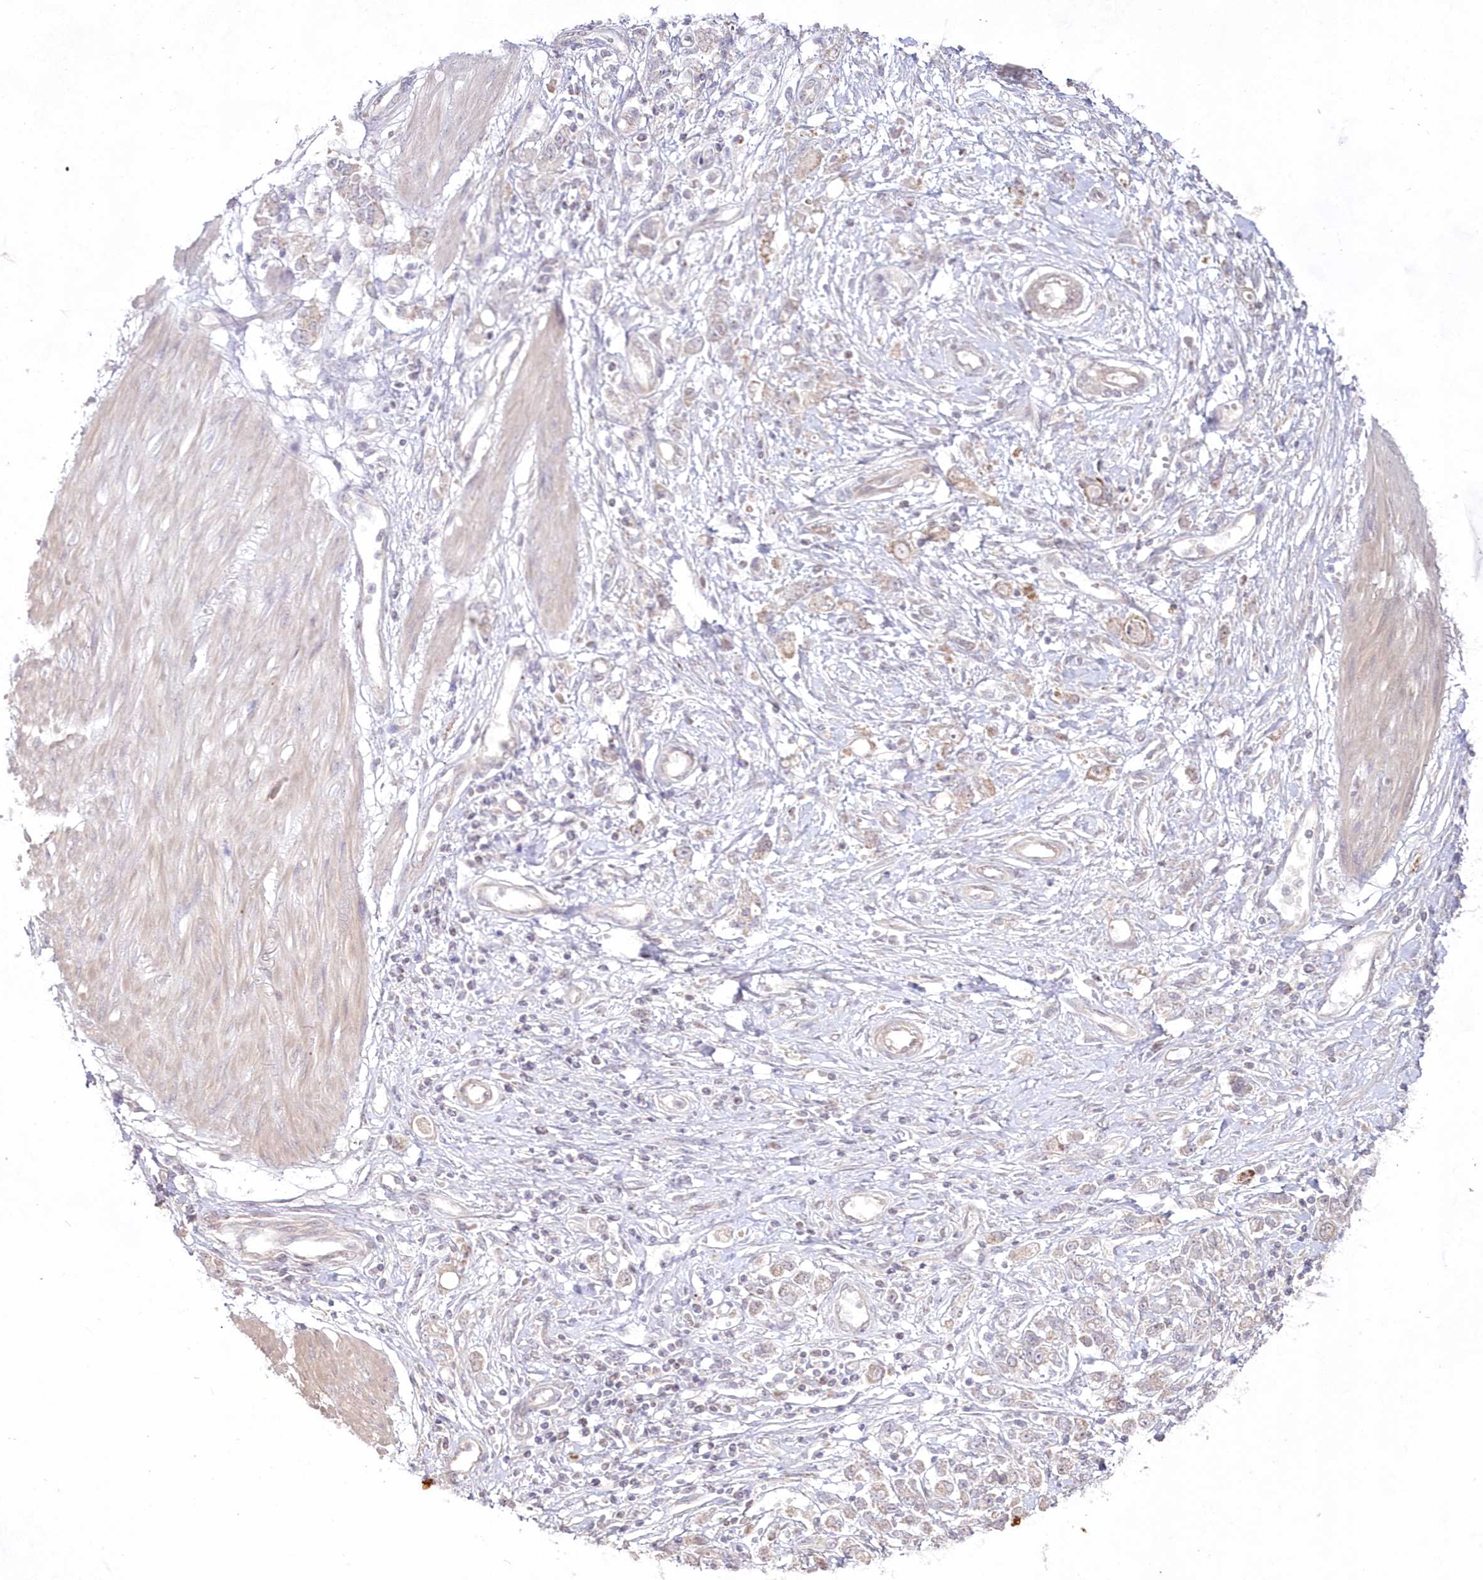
{"staining": {"intensity": "weak", "quantity": "<25%", "location": "cytoplasmic/membranous"}, "tissue": "stomach cancer", "cell_type": "Tumor cells", "image_type": "cancer", "snomed": [{"axis": "morphology", "description": "Adenocarcinoma, NOS"}, {"axis": "topography", "description": "Stomach"}], "caption": "Adenocarcinoma (stomach) stained for a protein using IHC demonstrates no expression tumor cells.", "gene": "IMPA1", "patient": {"sex": "female", "age": 76}}